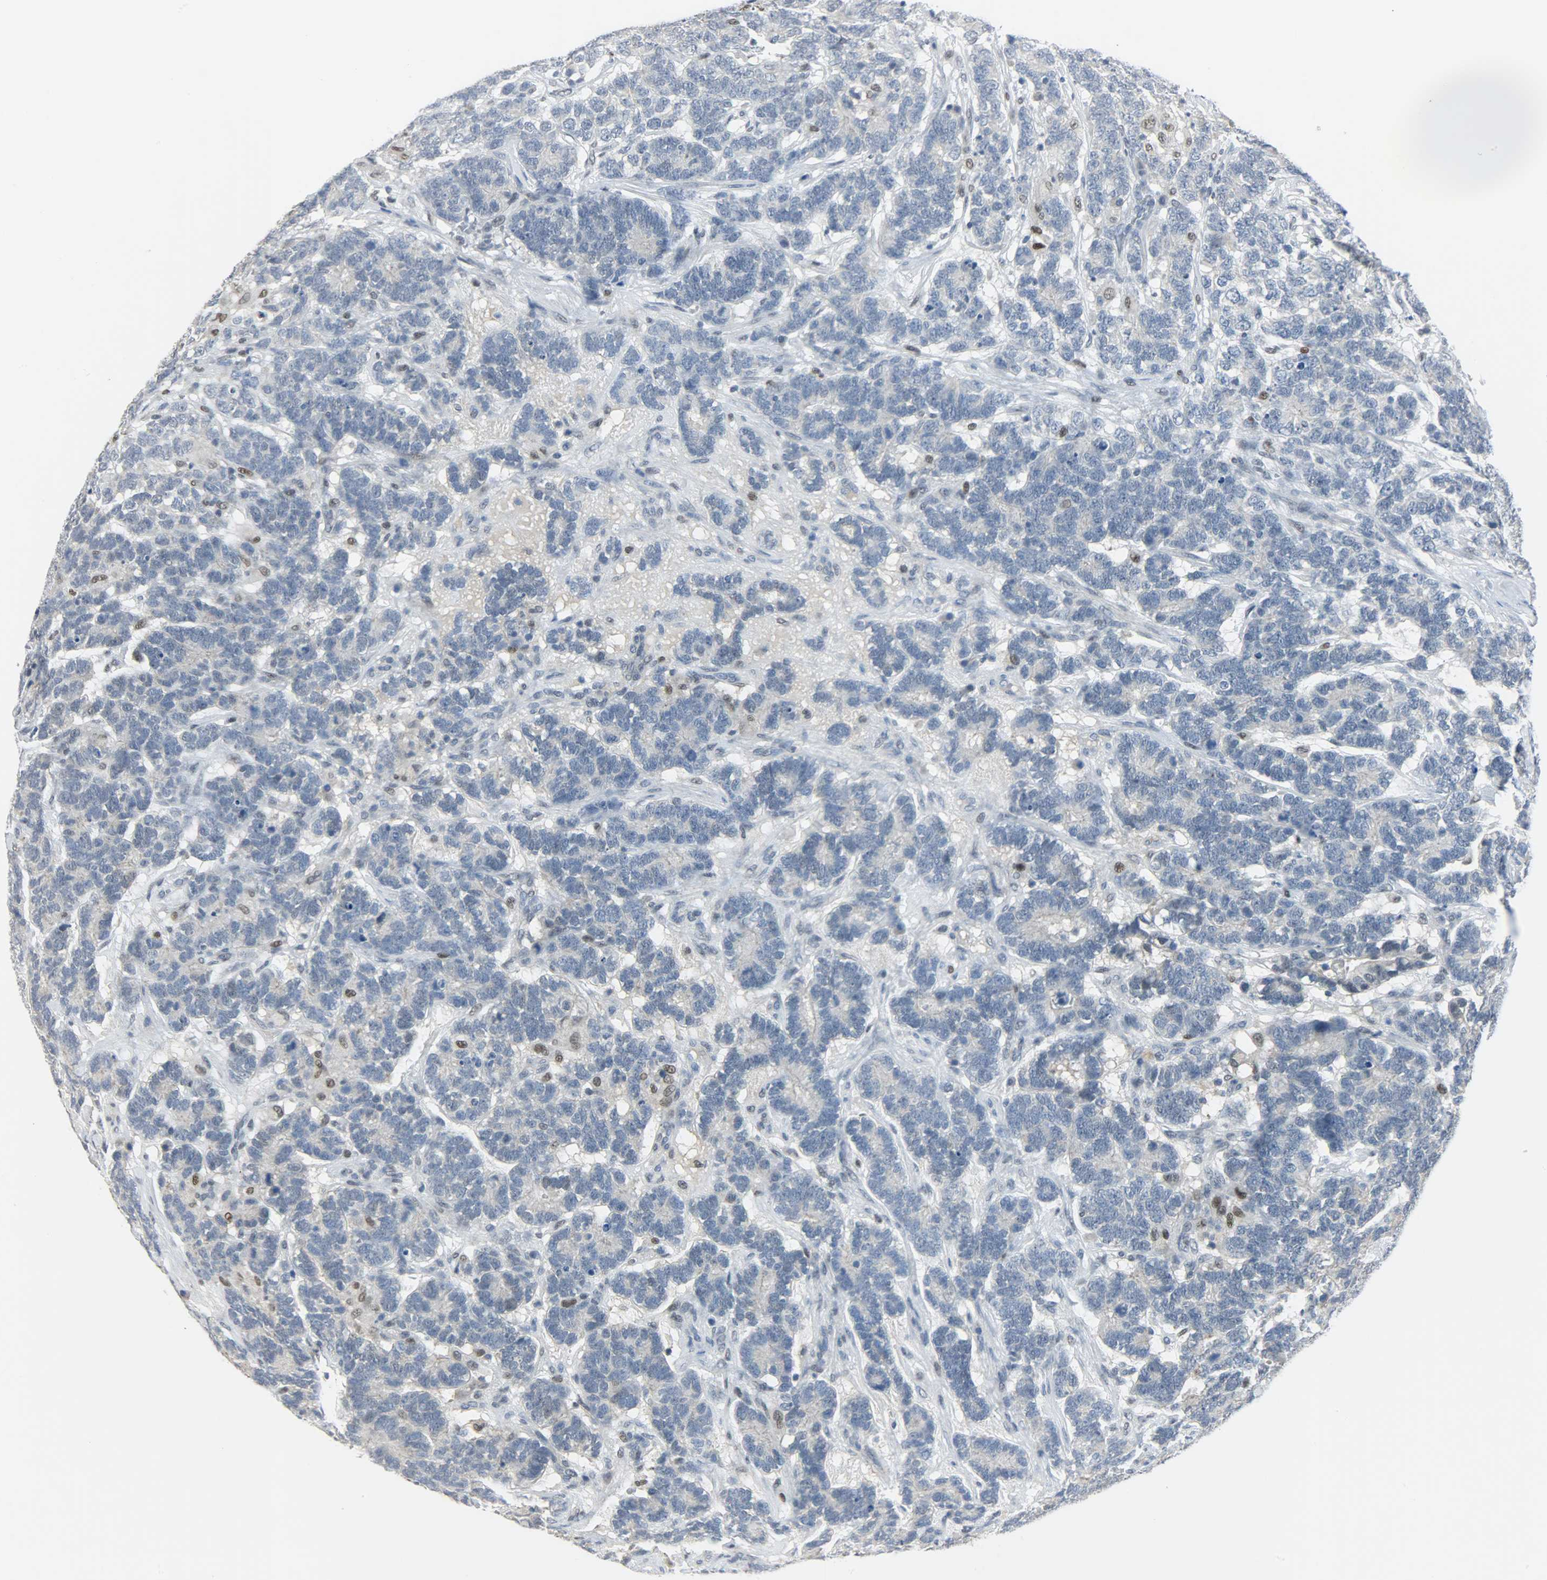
{"staining": {"intensity": "negative", "quantity": "none", "location": "none"}, "tissue": "testis cancer", "cell_type": "Tumor cells", "image_type": "cancer", "snomed": [{"axis": "morphology", "description": "Carcinoma, Embryonal, NOS"}, {"axis": "topography", "description": "Testis"}], "caption": "Immunohistochemistry (IHC) of human testis cancer (embryonal carcinoma) reveals no expression in tumor cells.", "gene": "PPARG", "patient": {"sex": "male", "age": 26}}